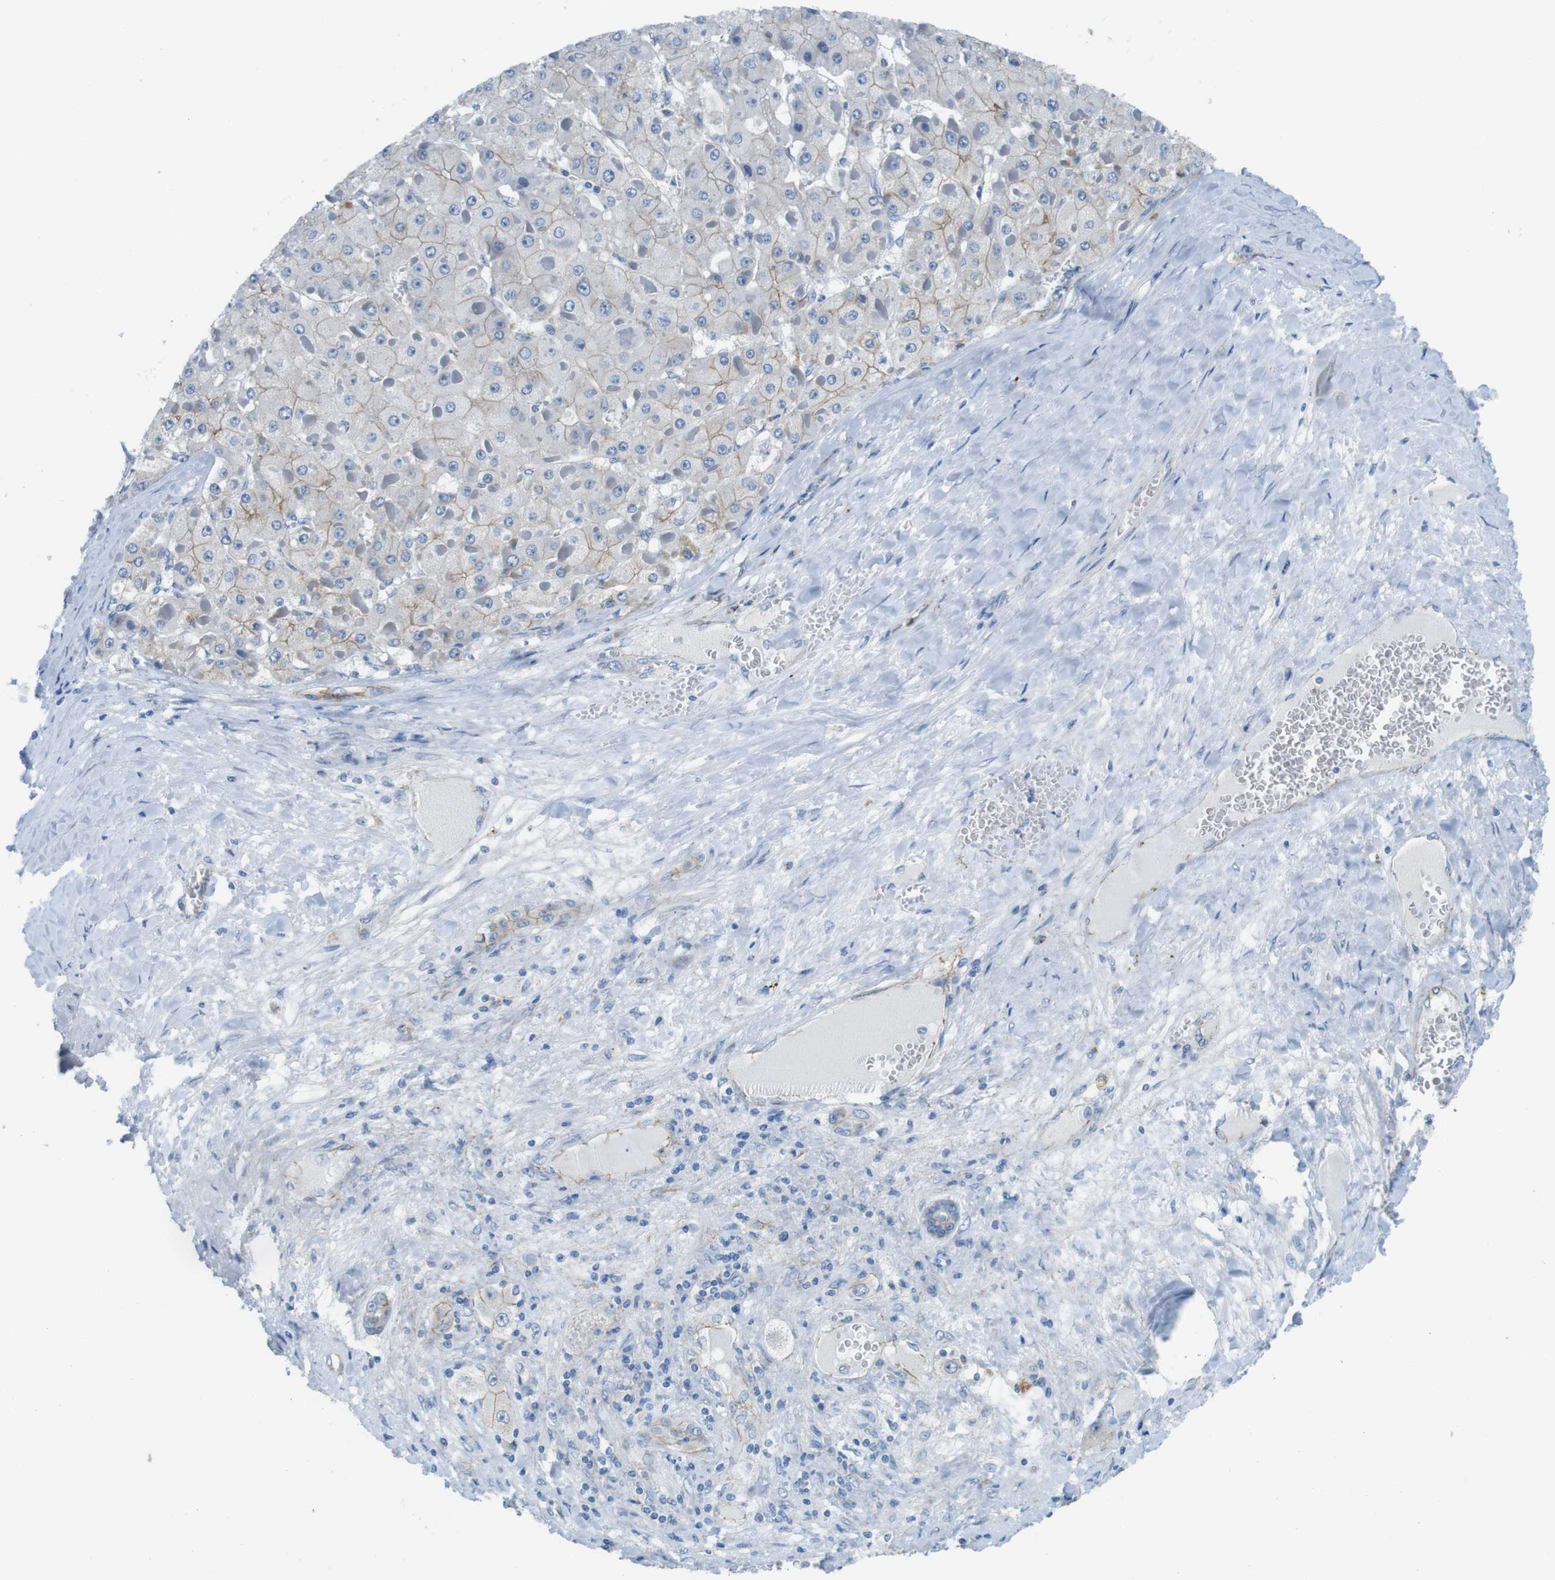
{"staining": {"intensity": "weak", "quantity": "<25%", "location": "cytoplasmic/membranous"}, "tissue": "liver cancer", "cell_type": "Tumor cells", "image_type": "cancer", "snomed": [{"axis": "morphology", "description": "Carcinoma, Hepatocellular, NOS"}, {"axis": "topography", "description": "Liver"}], "caption": "This is an immunohistochemistry histopathology image of human liver cancer (hepatocellular carcinoma). There is no positivity in tumor cells.", "gene": "SLC6A6", "patient": {"sex": "female", "age": 73}}